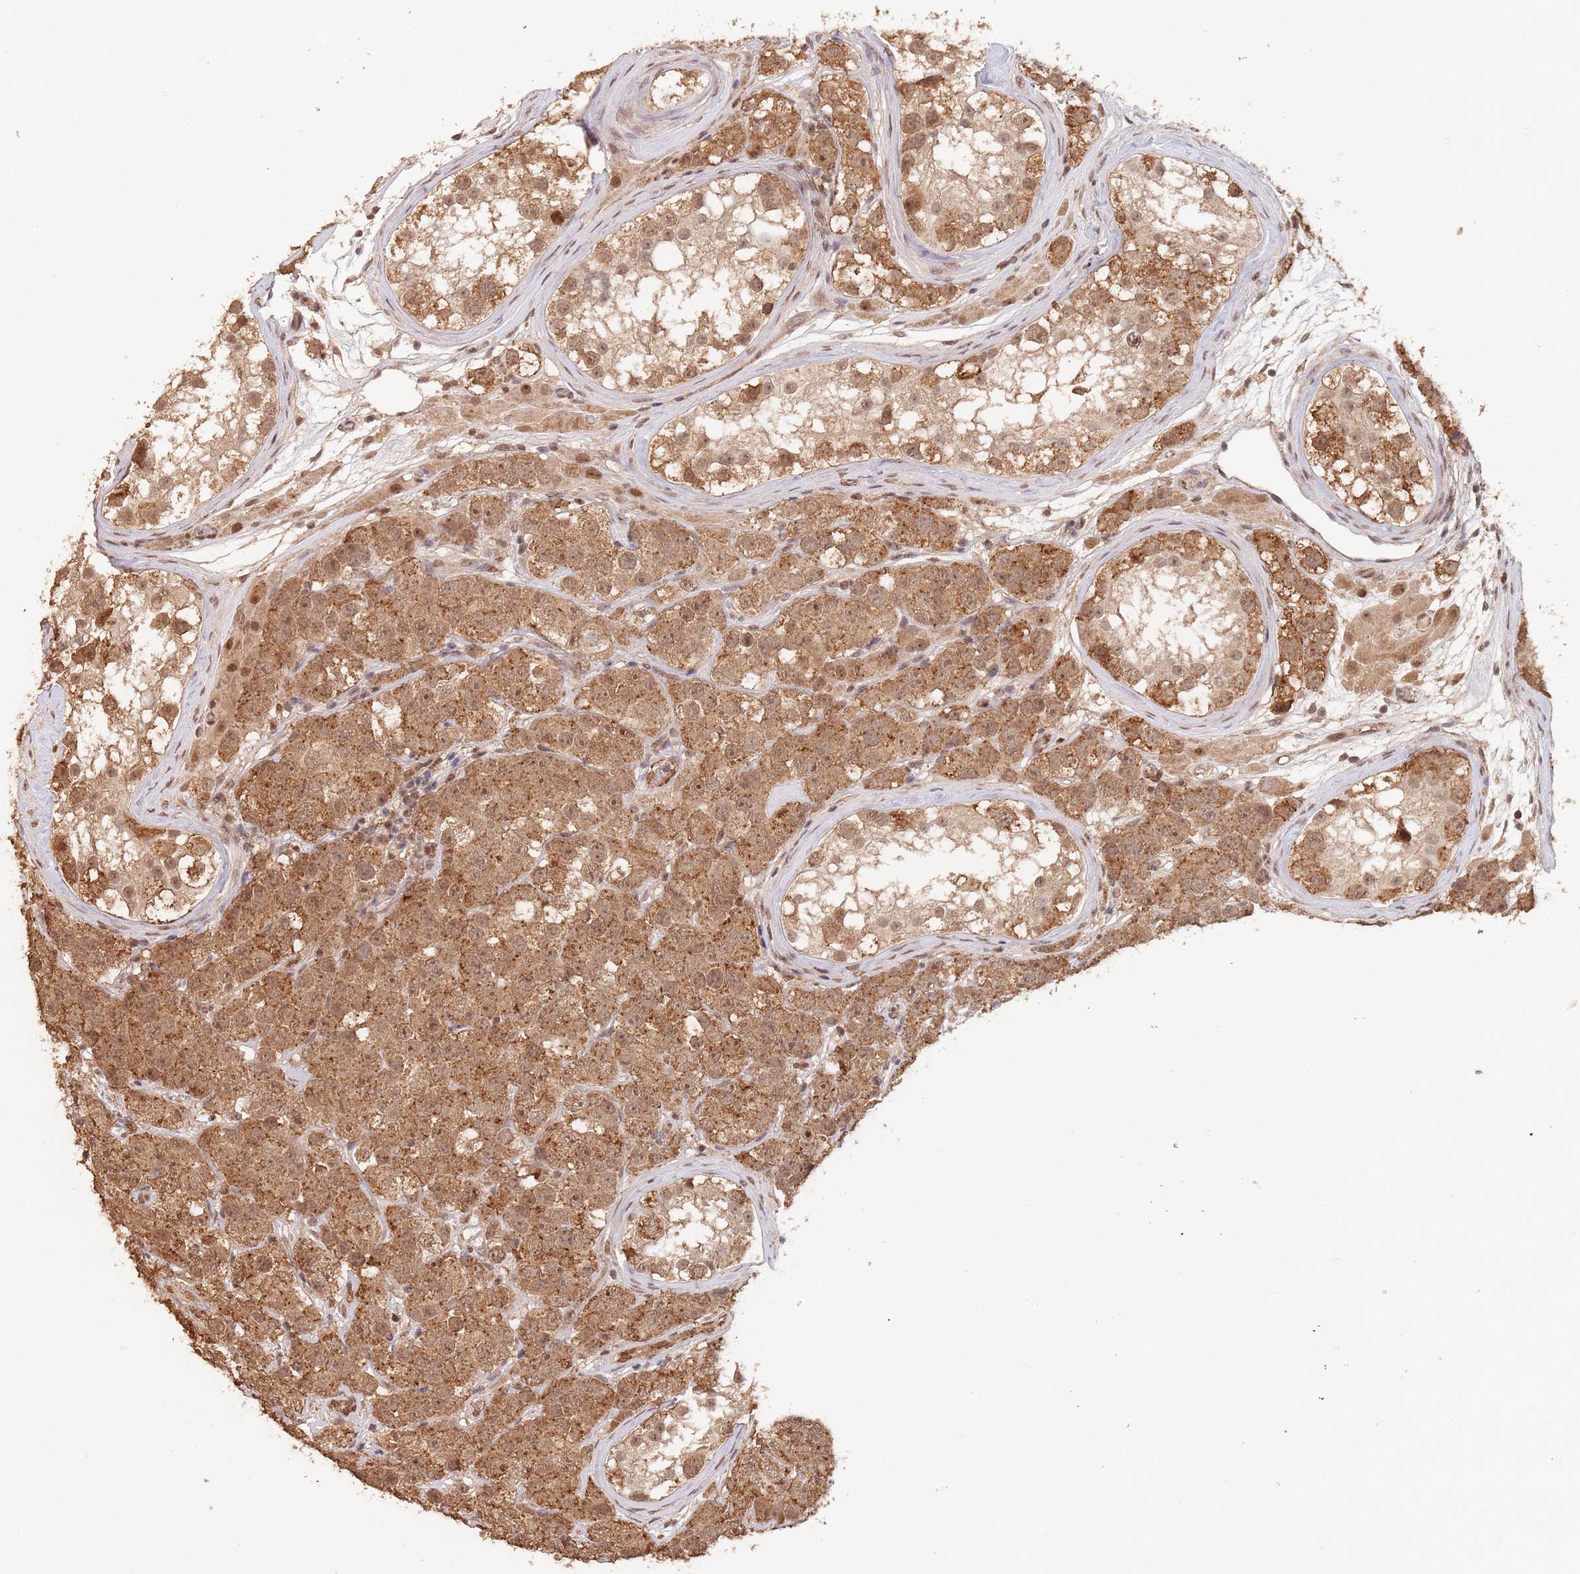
{"staining": {"intensity": "moderate", "quantity": ">75%", "location": "cytoplasmic/membranous,nuclear"}, "tissue": "testis cancer", "cell_type": "Tumor cells", "image_type": "cancer", "snomed": [{"axis": "morphology", "description": "Seminoma, NOS"}, {"axis": "topography", "description": "Testis"}], "caption": "Human testis cancer (seminoma) stained with a brown dye demonstrates moderate cytoplasmic/membranous and nuclear positive positivity in approximately >75% of tumor cells.", "gene": "RFXANK", "patient": {"sex": "male", "age": 28}}